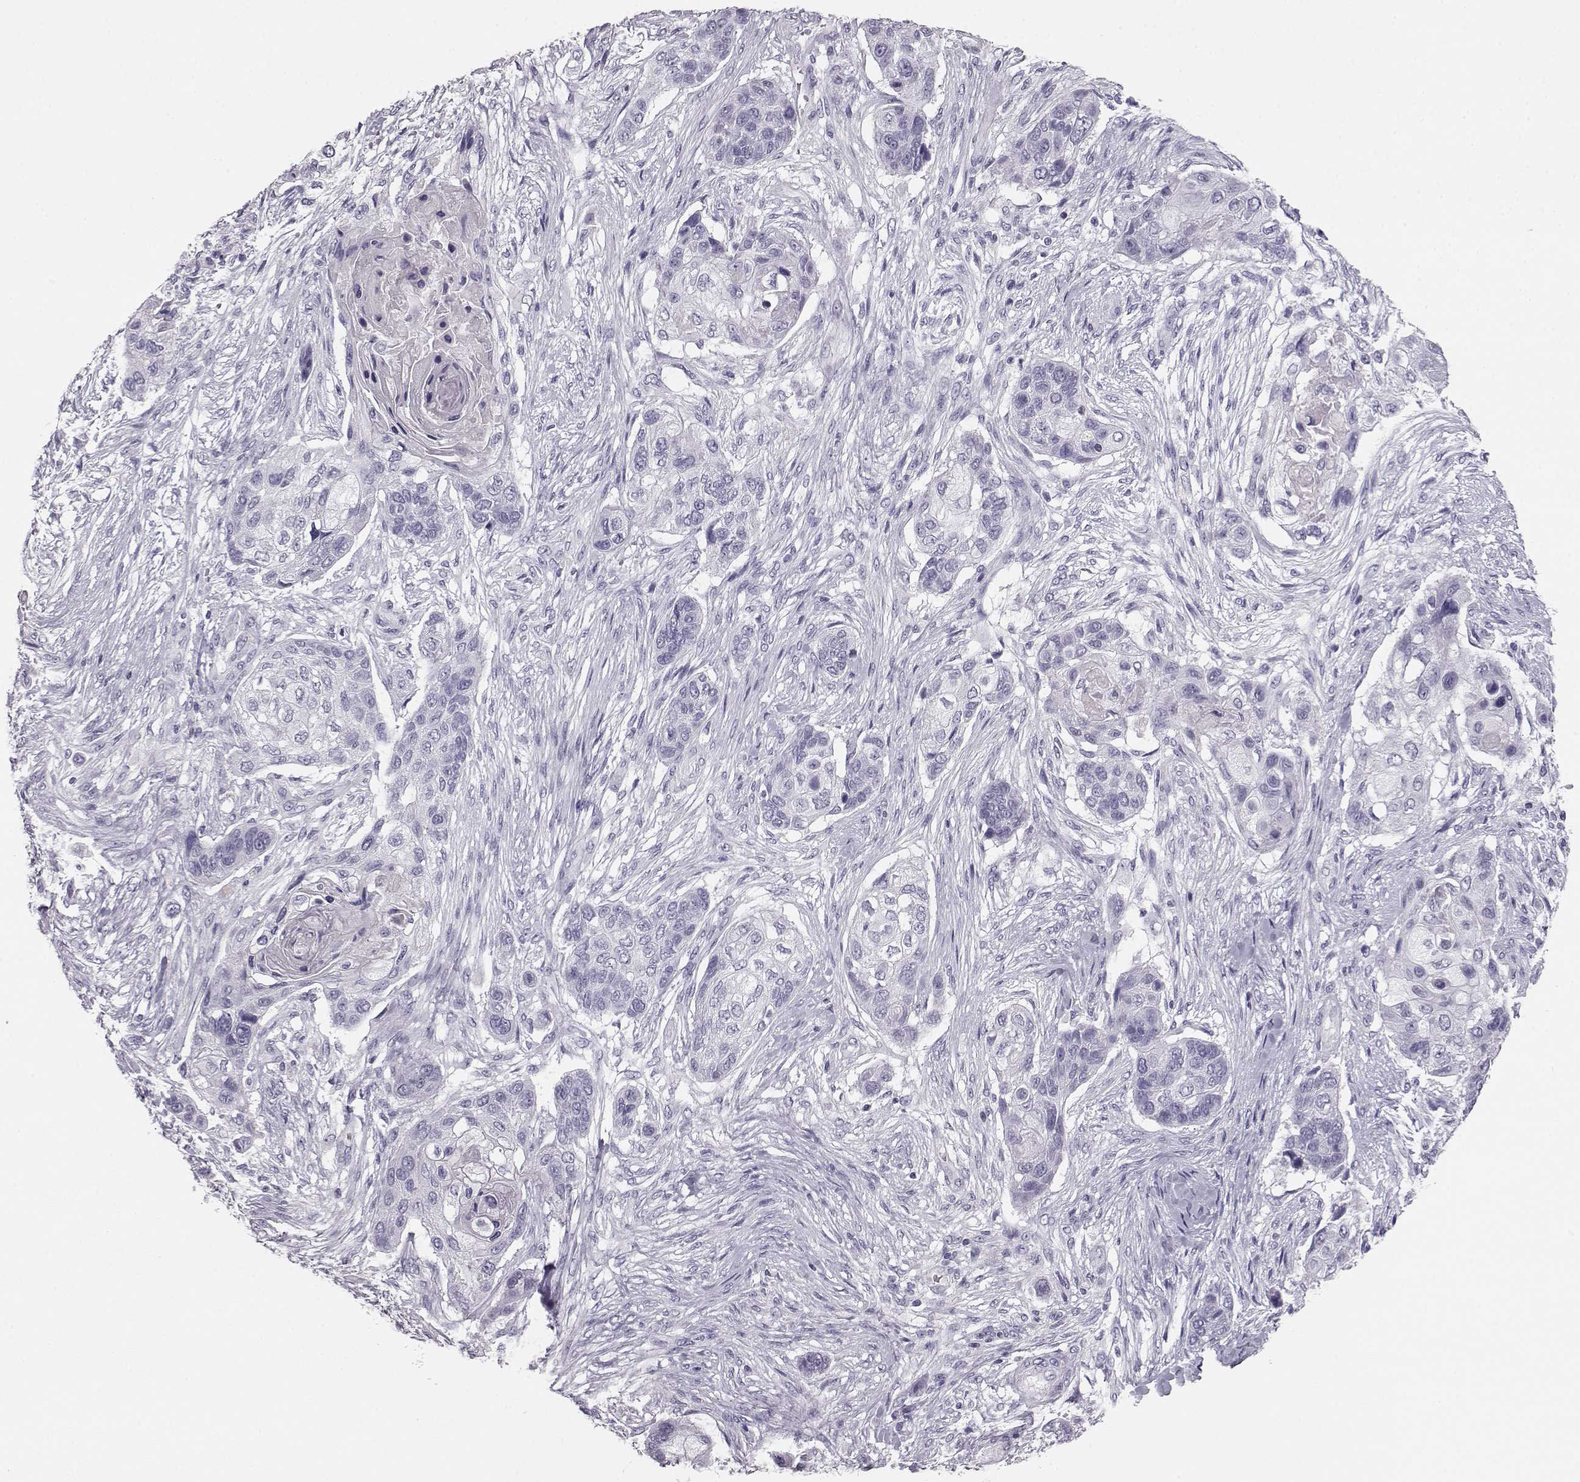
{"staining": {"intensity": "negative", "quantity": "none", "location": "none"}, "tissue": "lung cancer", "cell_type": "Tumor cells", "image_type": "cancer", "snomed": [{"axis": "morphology", "description": "Squamous cell carcinoma, NOS"}, {"axis": "topography", "description": "Lung"}], "caption": "The micrograph reveals no staining of tumor cells in squamous cell carcinoma (lung).", "gene": "BFSP2", "patient": {"sex": "male", "age": 69}}